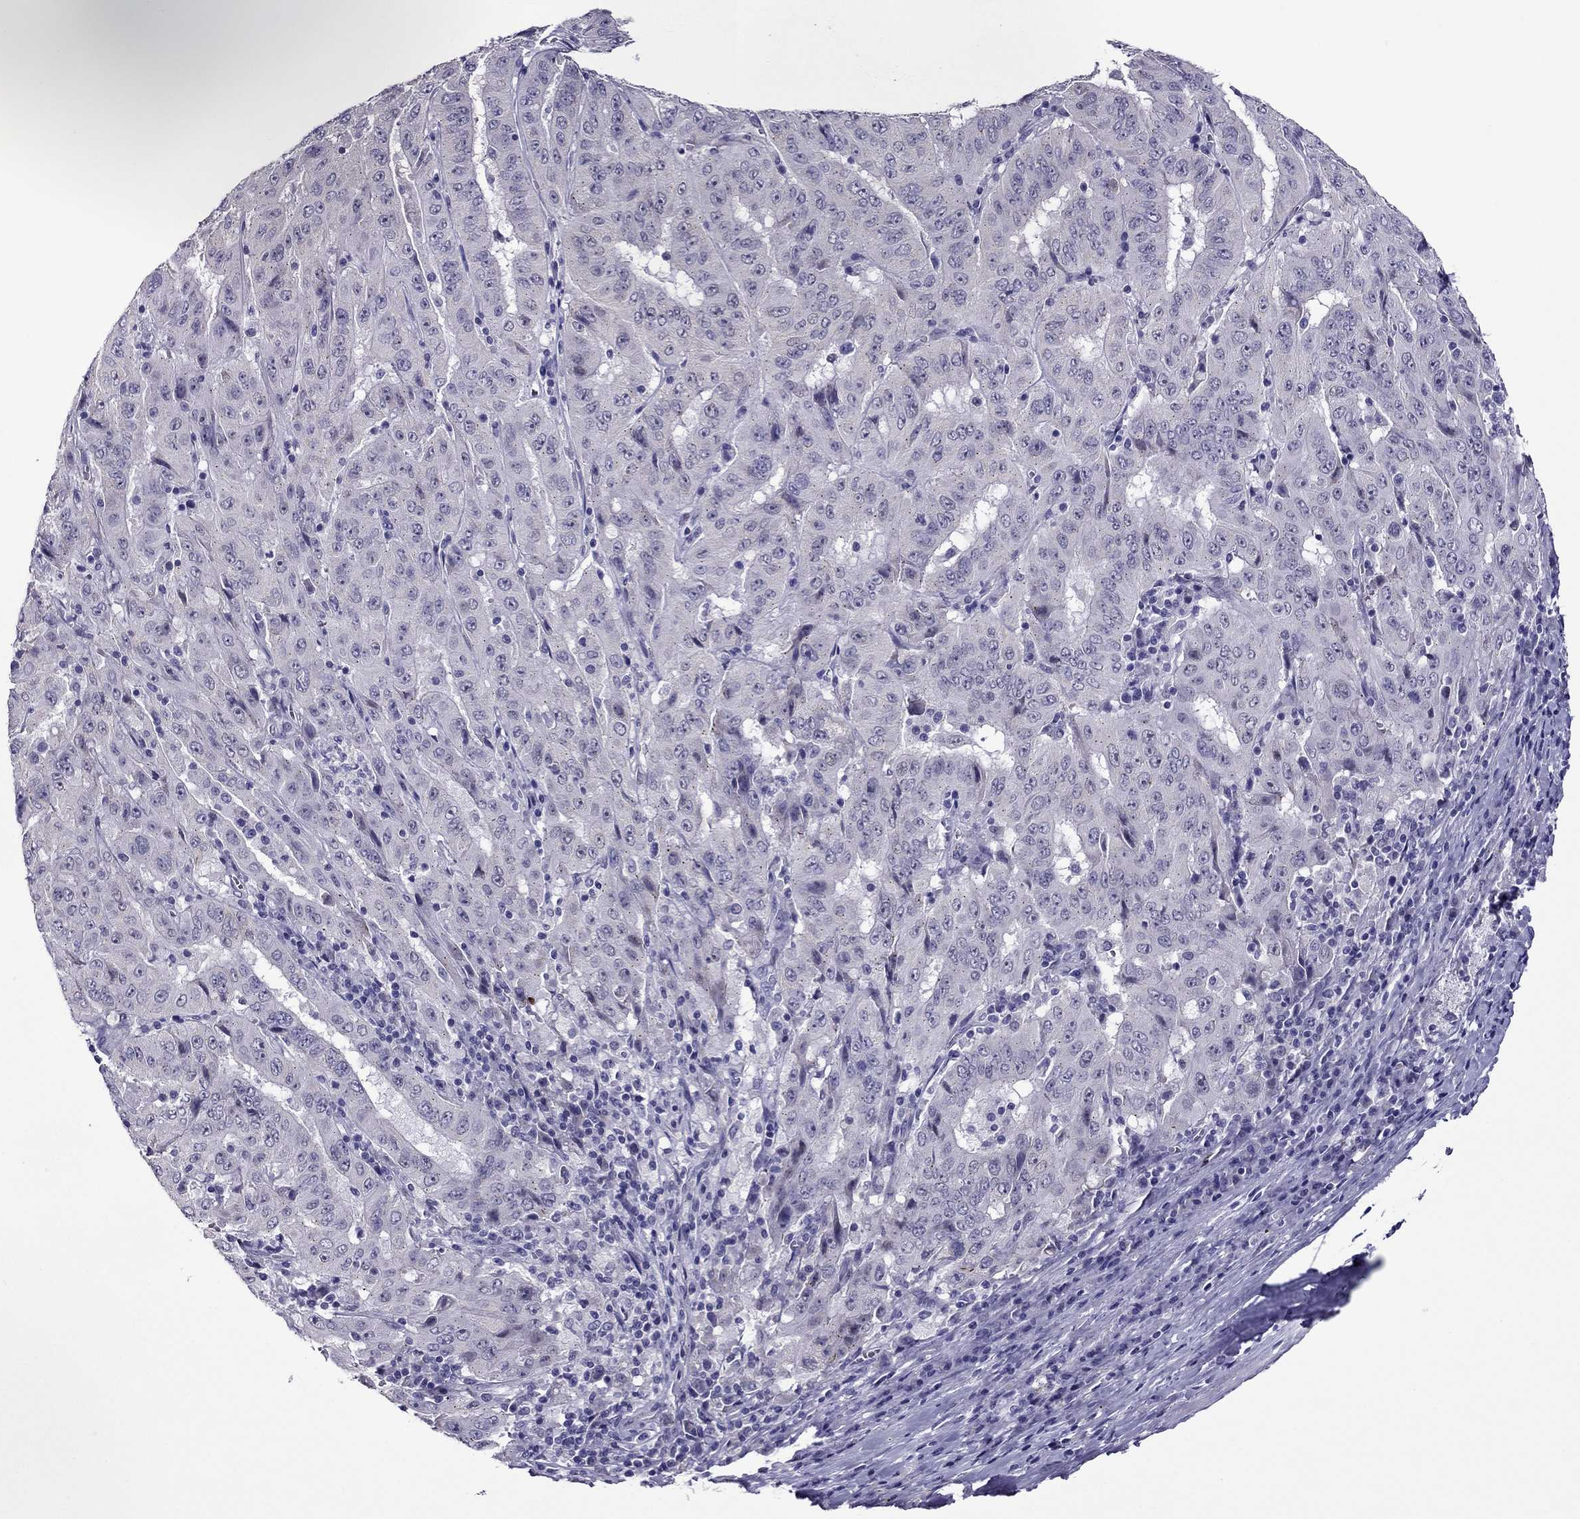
{"staining": {"intensity": "negative", "quantity": "none", "location": "none"}, "tissue": "pancreatic cancer", "cell_type": "Tumor cells", "image_type": "cancer", "snomed": [{"axis": "morphology", "description": "Adenocarcinoma, NOS"}, {"axis": "topography", "description": "Pancreas"}], "caption": "Protein analysis of pancreatic cancer (adenocarcinoma) displays no significant expression in tumor cells.", "gene": "MYBPH", "patient": {"sex": "male", "age": 63}}